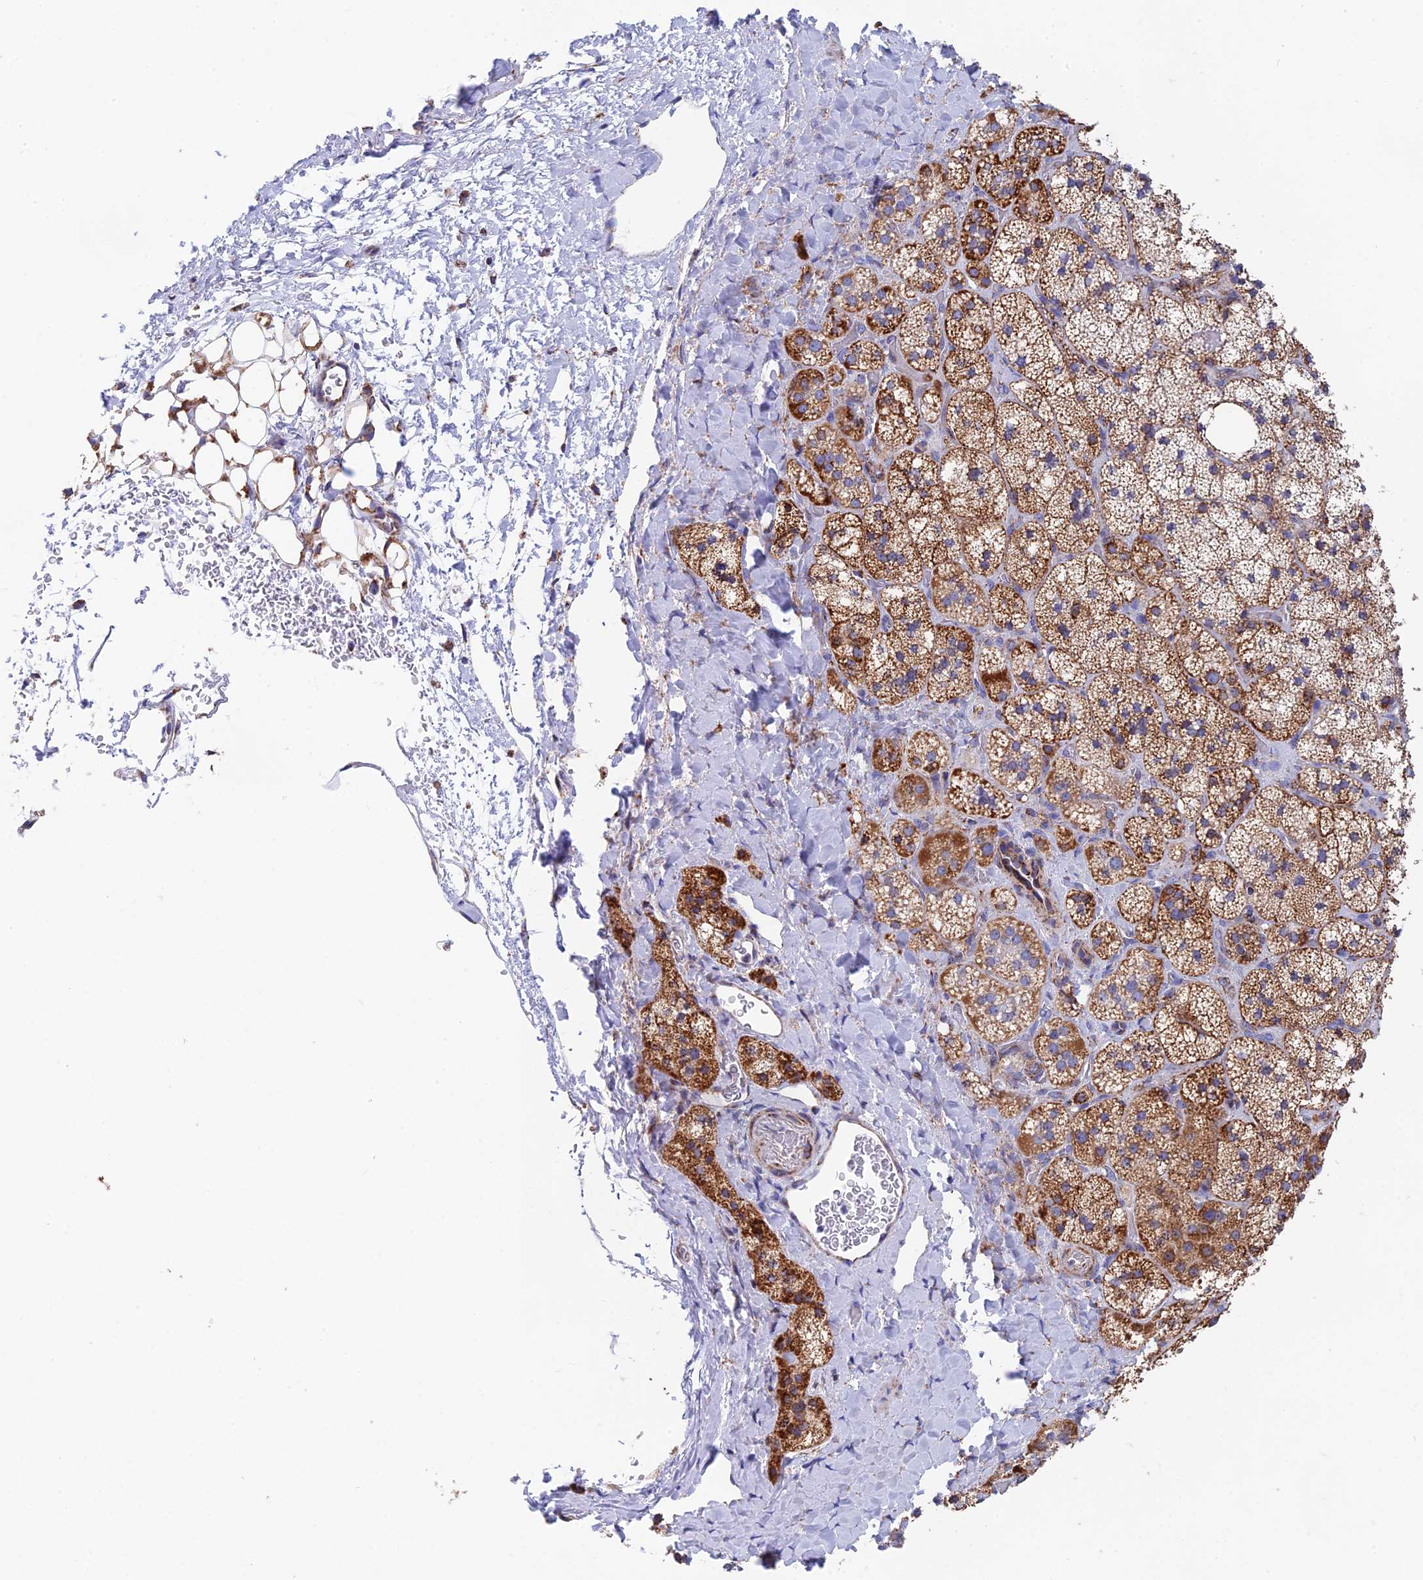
{"staining": {"intensity": "strong", "quantity": ">75%", "location": "cytoplasmic/membranous"}, "tissue": "adrenal gland", "cell_type": "Glandular cells", "image_type": "normal", "snomed": [{"axis": "morphology", "description": "Normal tissue, NOS"}, {"axis": "topography", "description": "Adrenal gland"}], "caption": "Benign adrenal gland was stained to show a protein in brown. There is high levels of strong cytoplasmic/membranous expression in approximately >75% of glandular cells. (brown staining indicates protein expression, while blue staining denotes nuclei).", "gene": "NDUFA5", "patient": {"sex": "male", "age": 61}}